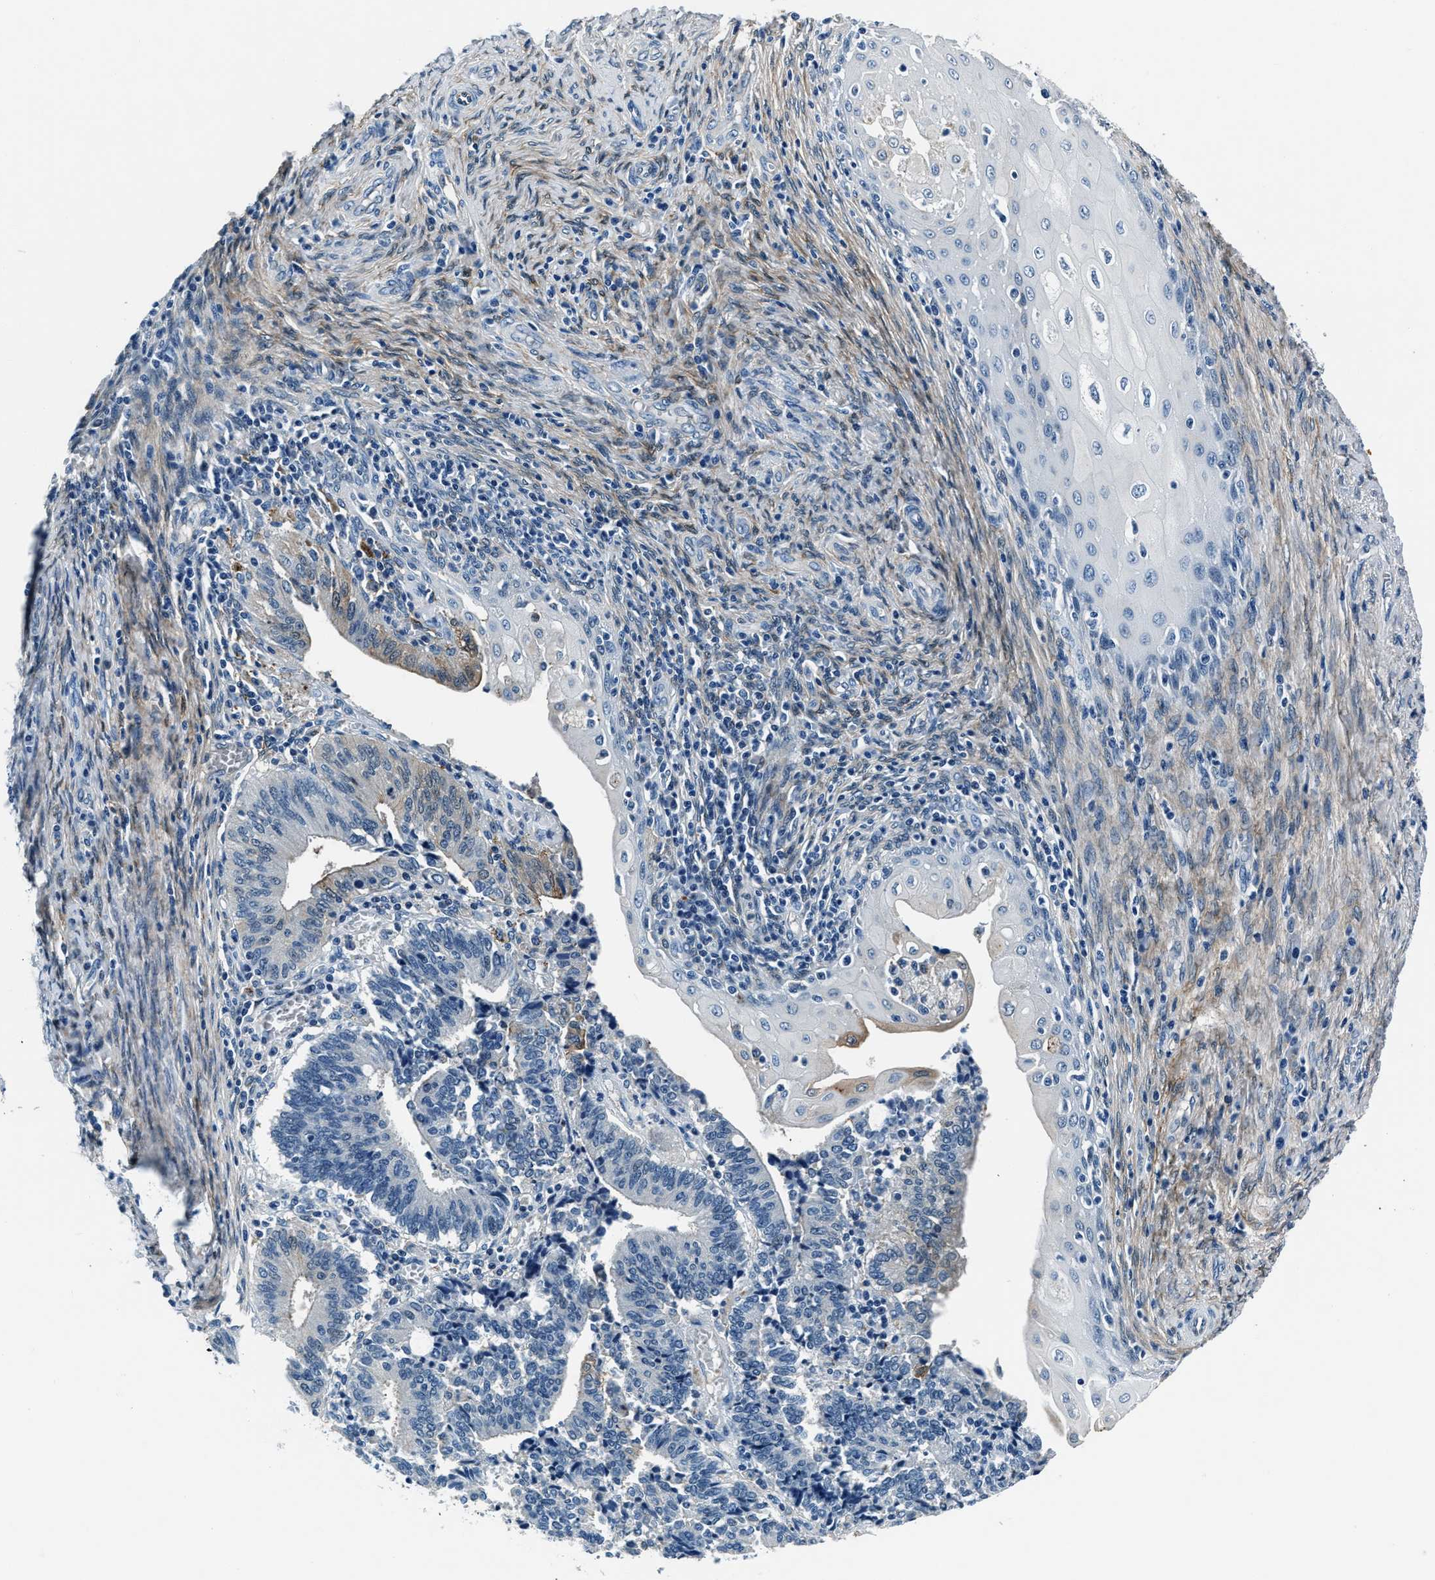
{"staining": {"intensity": "weak", "quantity": "<25%", "location": "cytoplasmic/membranous"}, "tissue": "cervical cancer", "cell_type": "Tumor cells", "image_type": "cancer", "snomed": [{"axis": "morphology", "description": "Adenocarcinoma, NOS"}, {"axis": "topography", "description": "Cervix"}], "caption": "Tumor cells are negative for brown protein staining in cervical cancer.", "gene": "PTPDC1", "patient": {"sex": "female", "age": 44}}